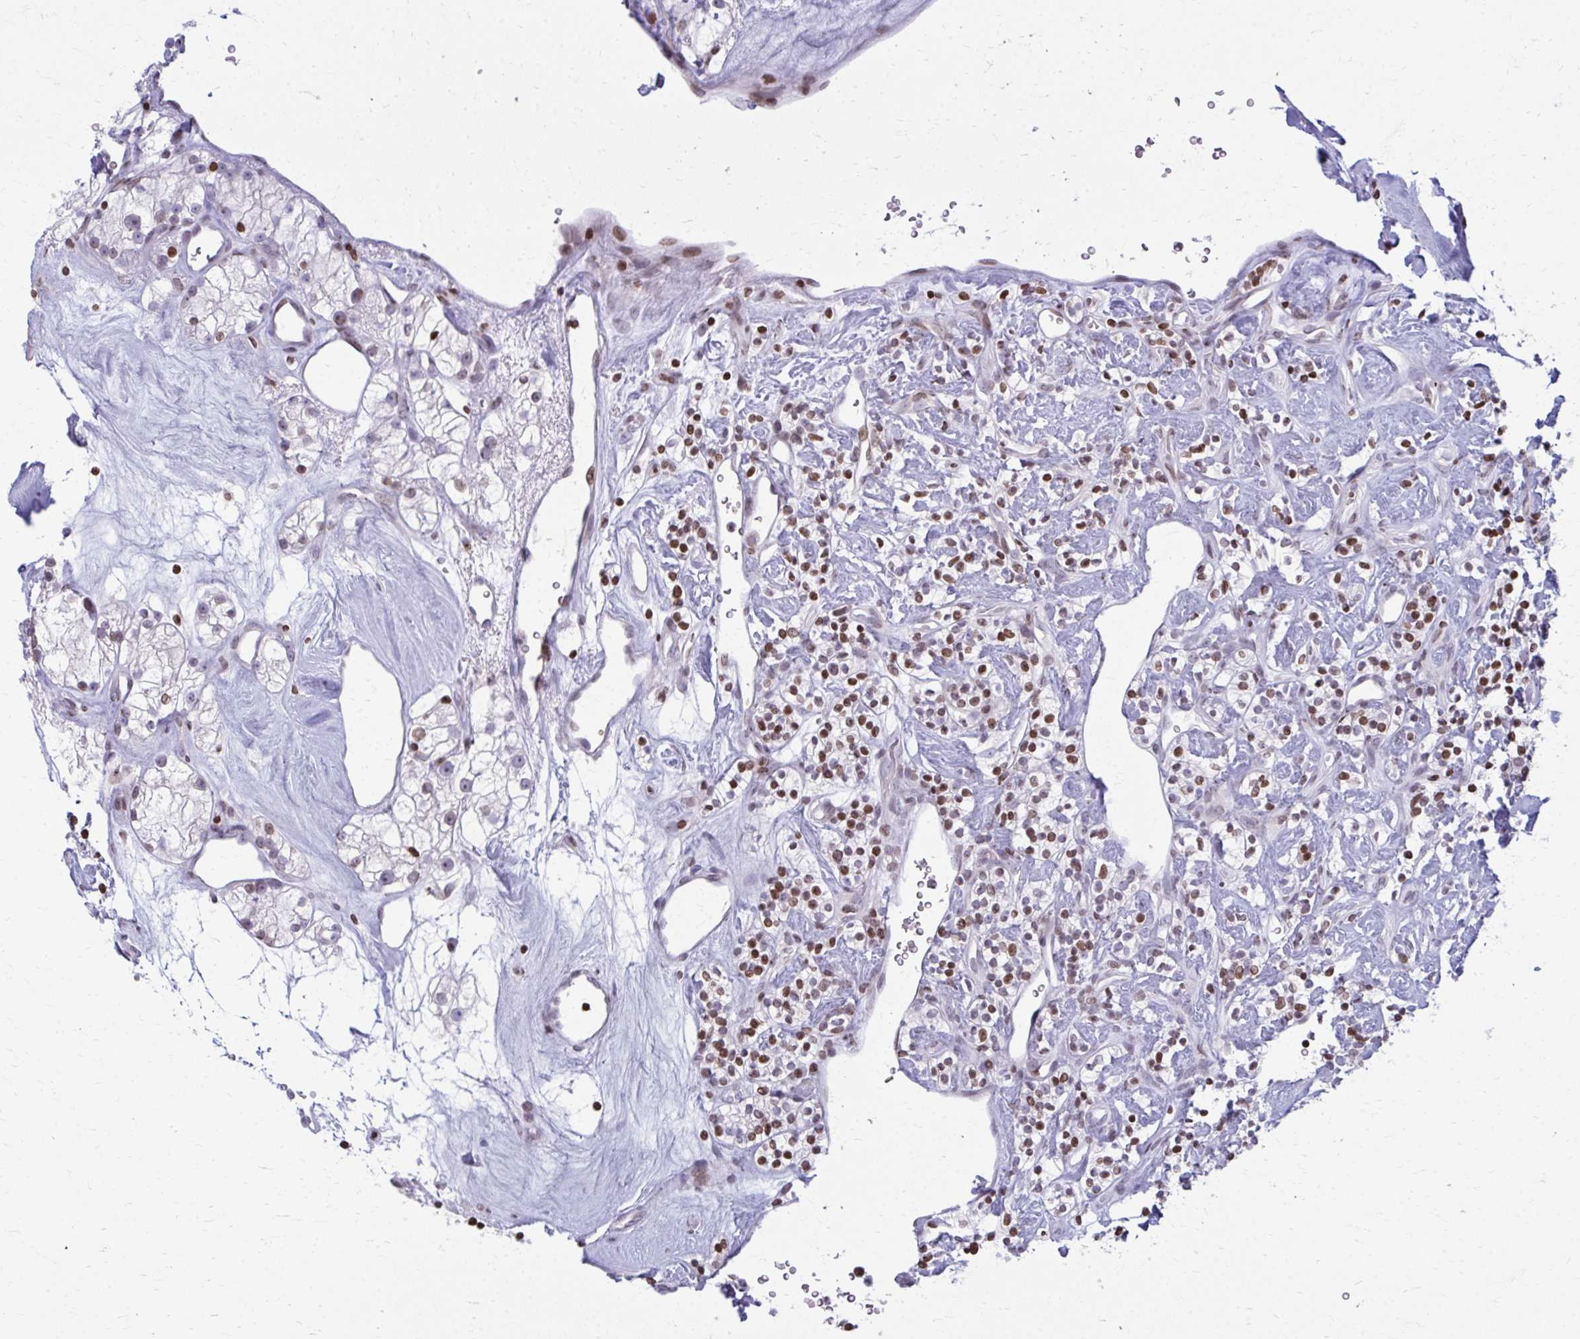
{"staining": {"intensity": "moderate", "quantity": "25%-75%", "location": "nuclear"}, "tissue": "renal cancer", "cell_type": "Tumor cells", "image_type": "cancer", "snomed": [{"axis": "morphology", "description": "Adenocarcinoma, NOS"}, {"axis": "topography", "description": "Kidney"}], "caption": "Human renal adenocarcinoma stained for a protein (brown) demonstrates moderate nuclear positive positivity in approximately 25%-75% of tumor cells.", "gene": "AP5M1", "patient": {"sex": "male", "age": 77}}